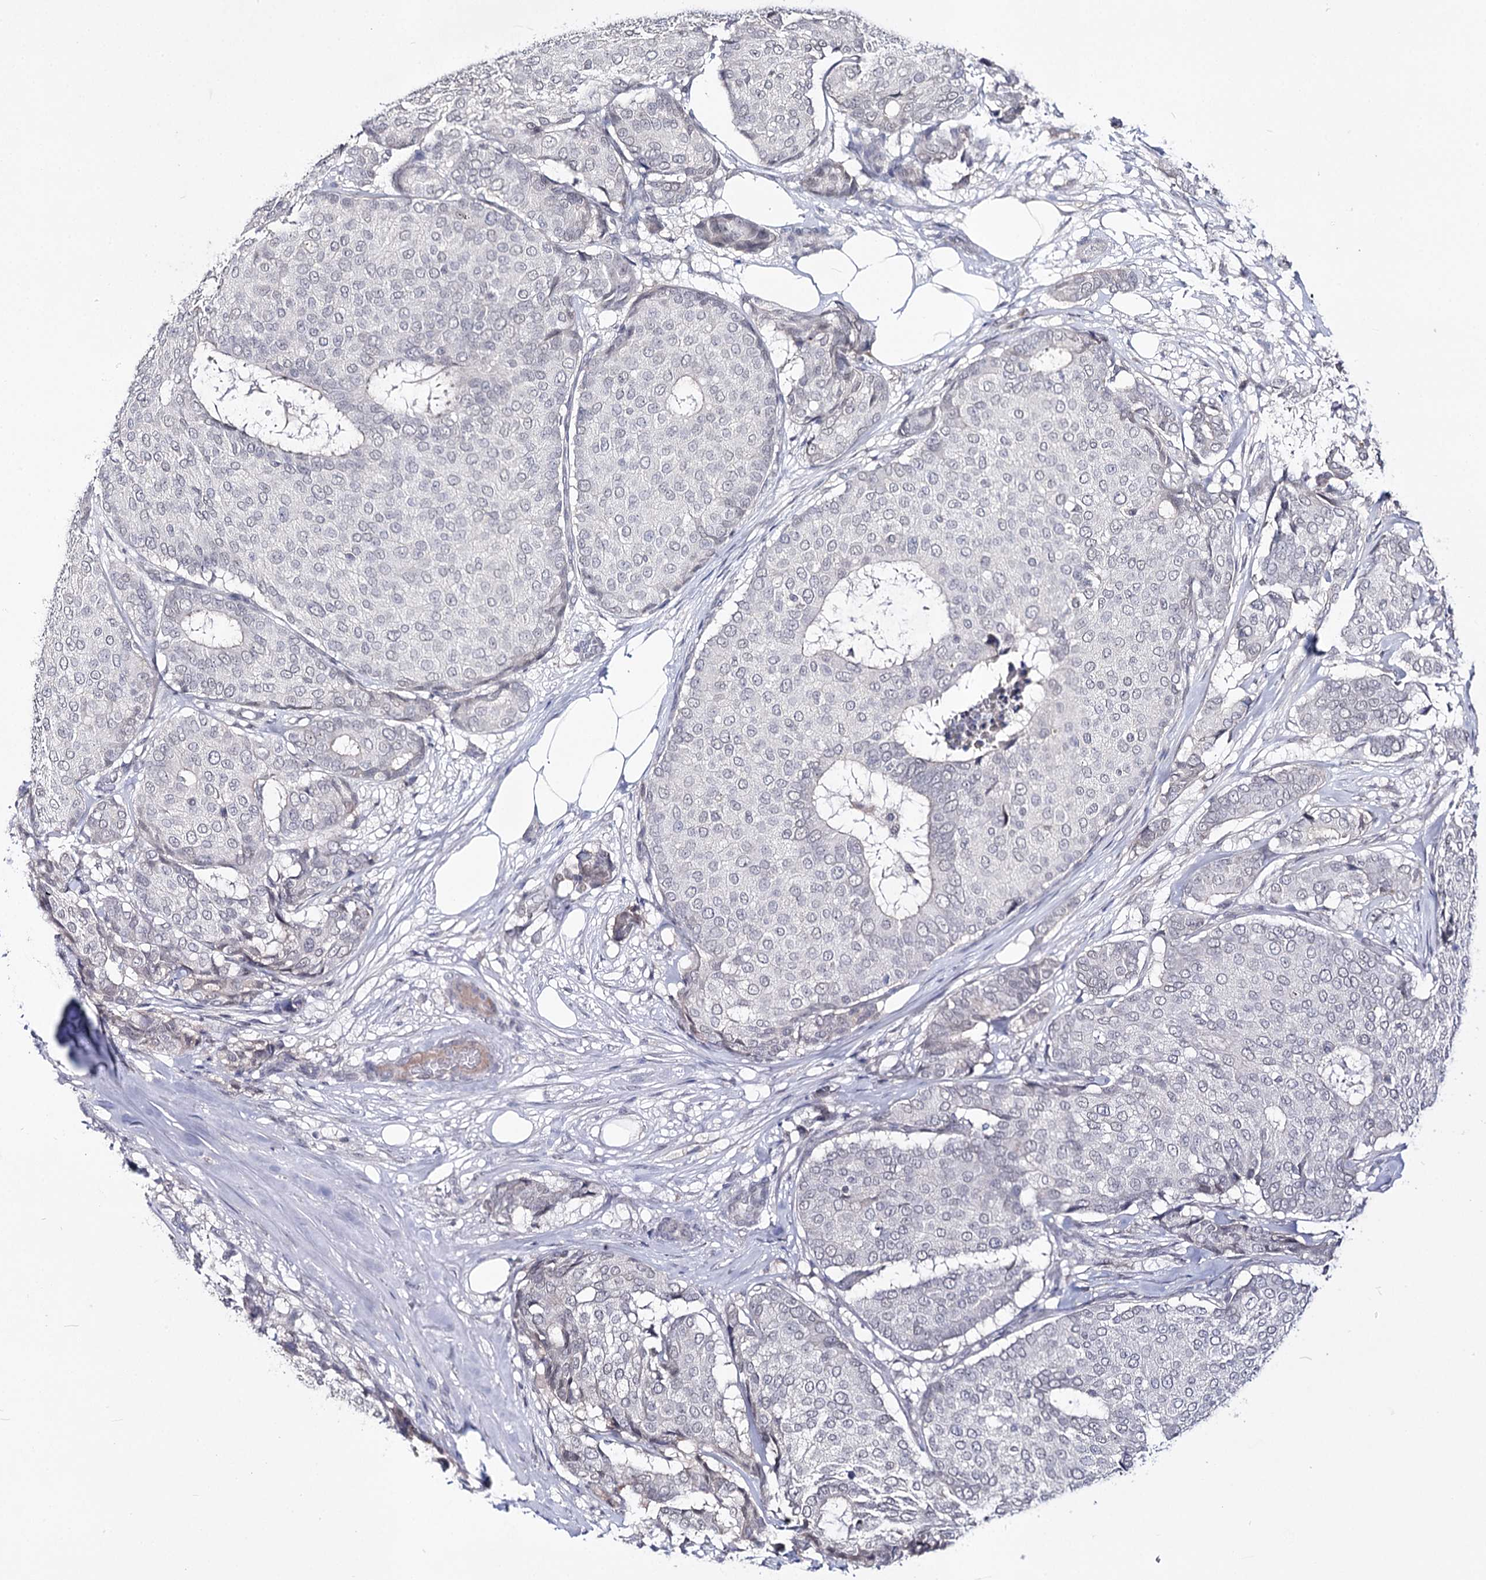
{"staining": {"intensity": "negative", "quantity": "none", "location": "none"}, "tissue": "breast cancer", "cell_type": "Tumor cells", "image_type": "cancer", "snomed": [{"axis": "morphology", "description": "Duct carcinoma"}, {"axis": "topography", "description": "Breast"}], "caption": "Micrograph shows no significant protein positivity in tumor cells of breast invasive ductal carcinoma.", "gene": "ATP10B", "patient": {"sex": "female", "age": 75}}